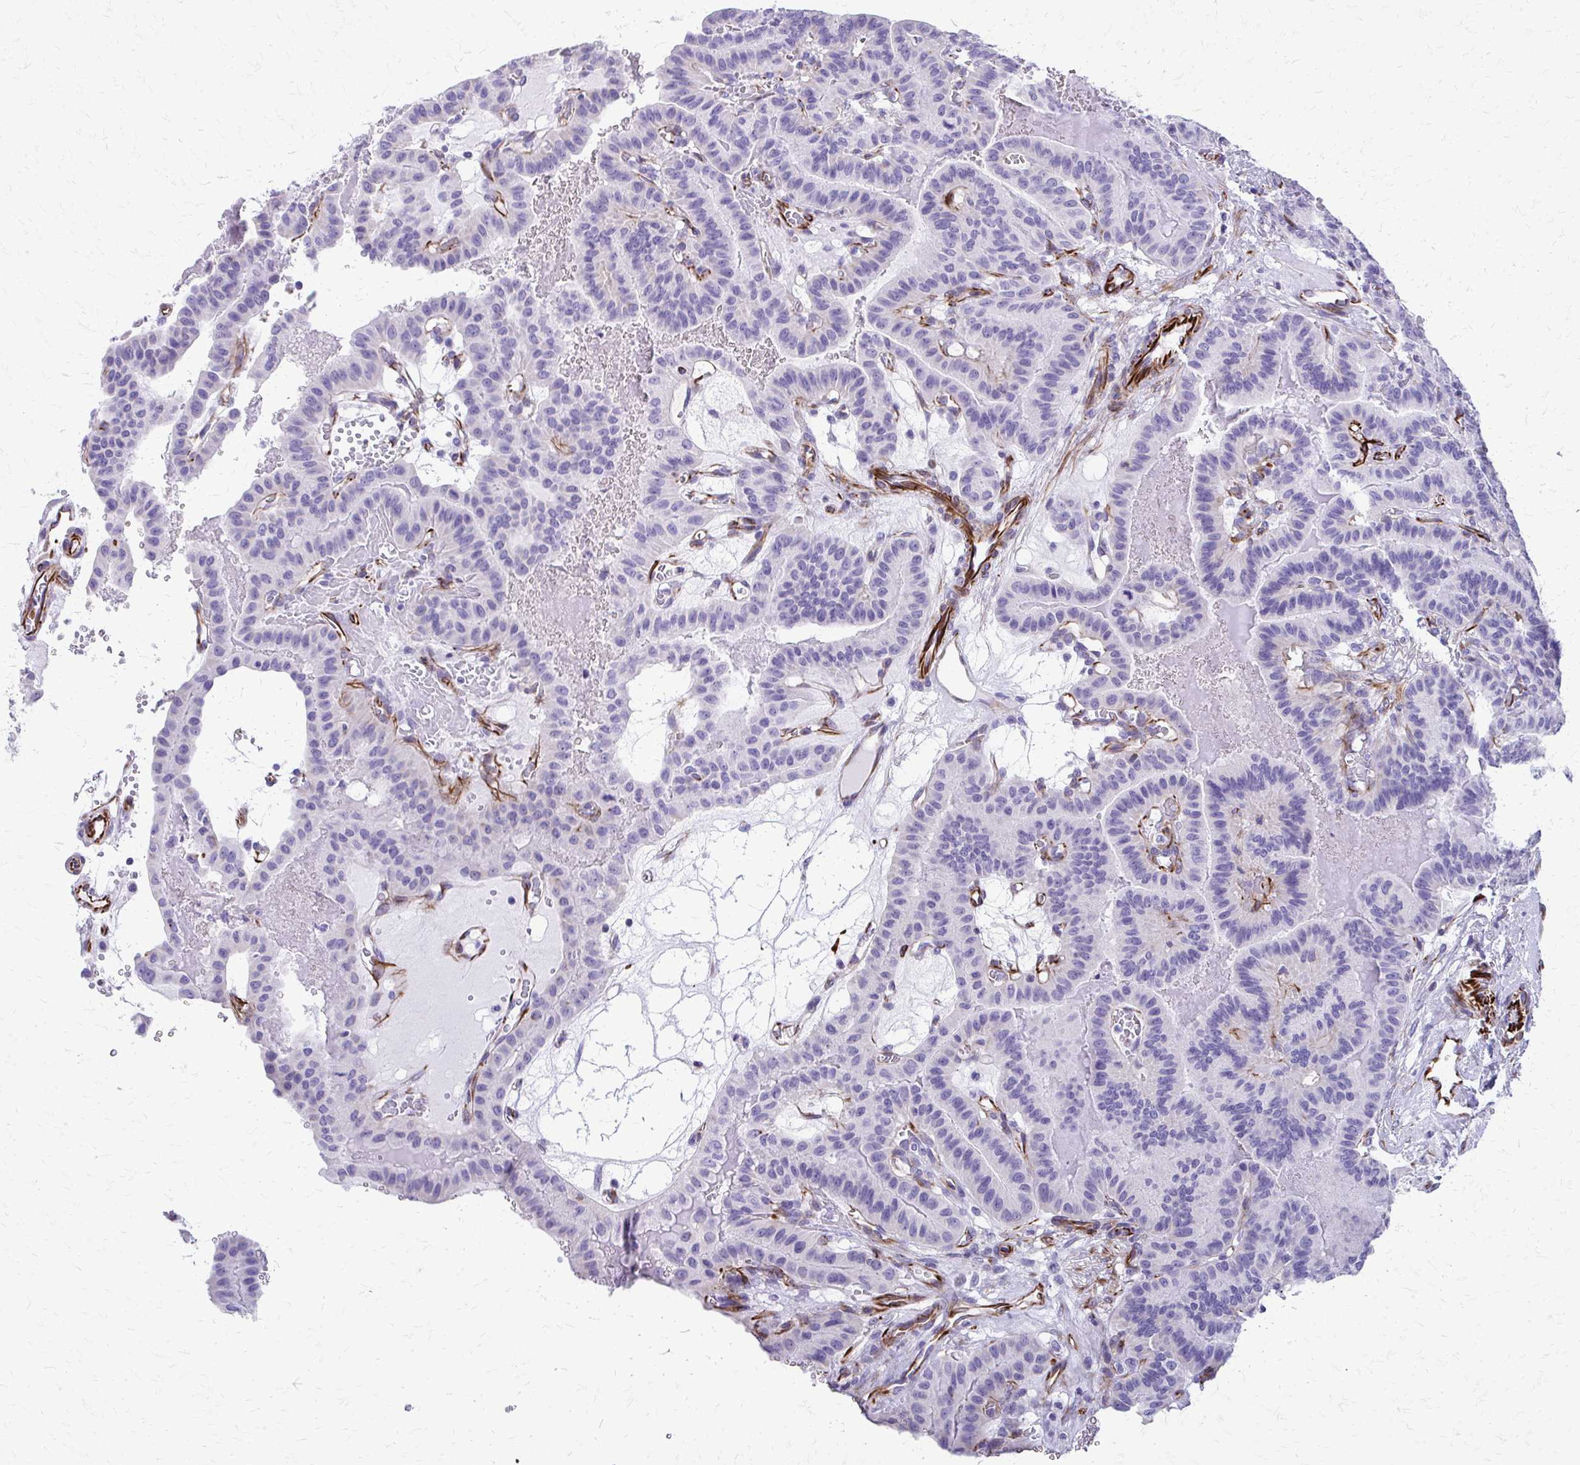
{"staining": {"intensity": "negative", "quantity": "none", "location": "none"}, "tissue": "thyroid cancer", "cell_type": "Tumor cells", "image_type": "cancer", "snomed": [{"axis": "morphology", "description": "Papillary adenocarcinoma, NOS"}, {"axis": "topography", "description": "Thyroid gland"}], "caption": "A micrograph of human thyroid cancer is negative for staining in tumor cells. (Brightfield microscopy of DAB (3,3'-diaminobenzidine) immunohistochemistry (IHC) at high magnification).", "gene": "TRIM6", "patient": {"sex": "male", "age": 87}}